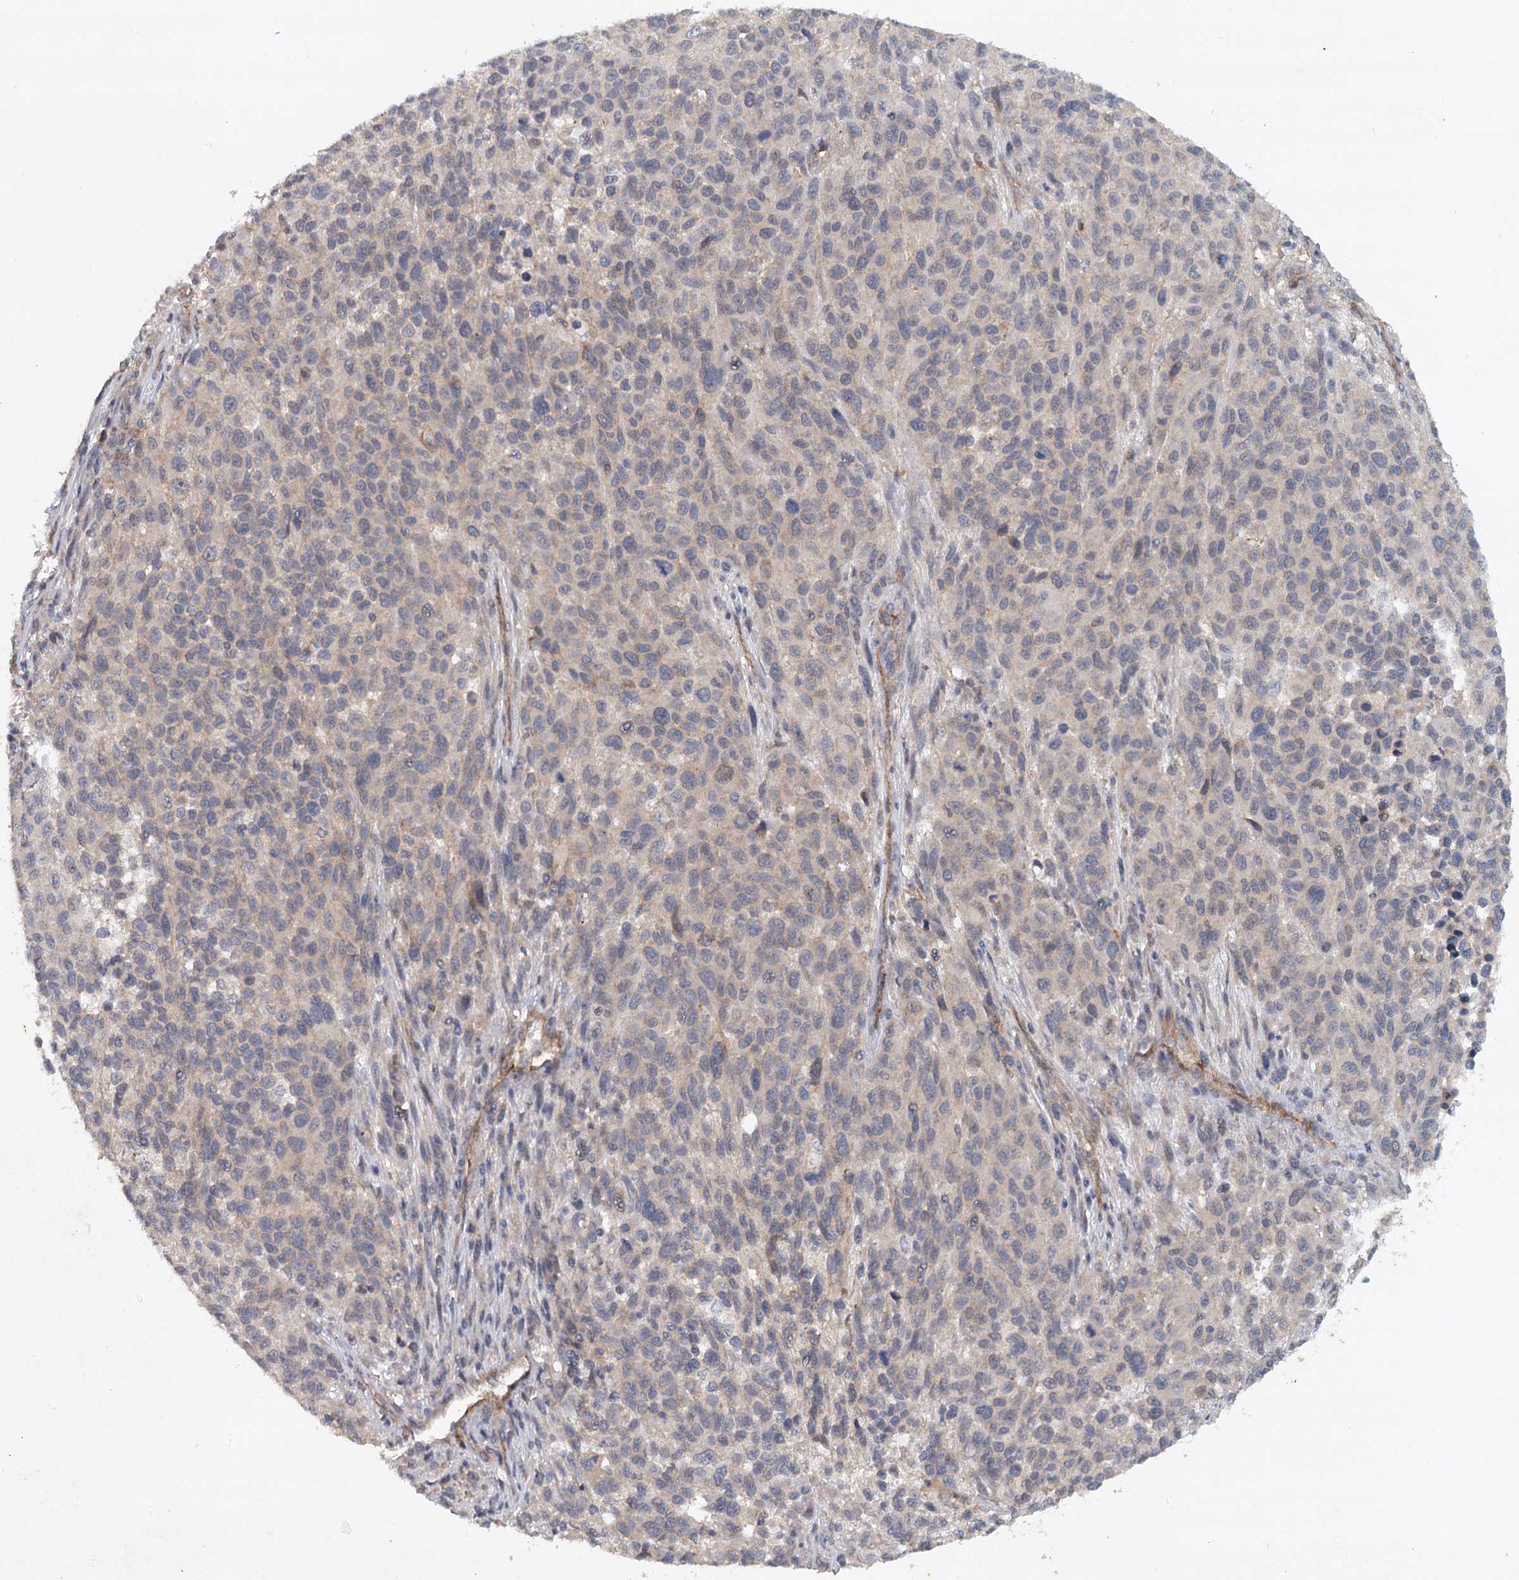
{"staining": {"intensity": "weak", "quantity": "<25%", "location": "cytoplasmic/membranous"}, "tissue": "melanoma", "cell_type": "Tumor cells", "image_type": "cancer", "snomed": [{"axis": "morphology", "description": "Malignant melanoma, Metastatic site"}, {"axis": "topography", "description": "Lymph node"}], "caption": "Tumor cells show no significant protein expression in malignant melanoma (metastatic site).", "gene": "SYNPO", "patient": {"sex": "male", "age": 61}}